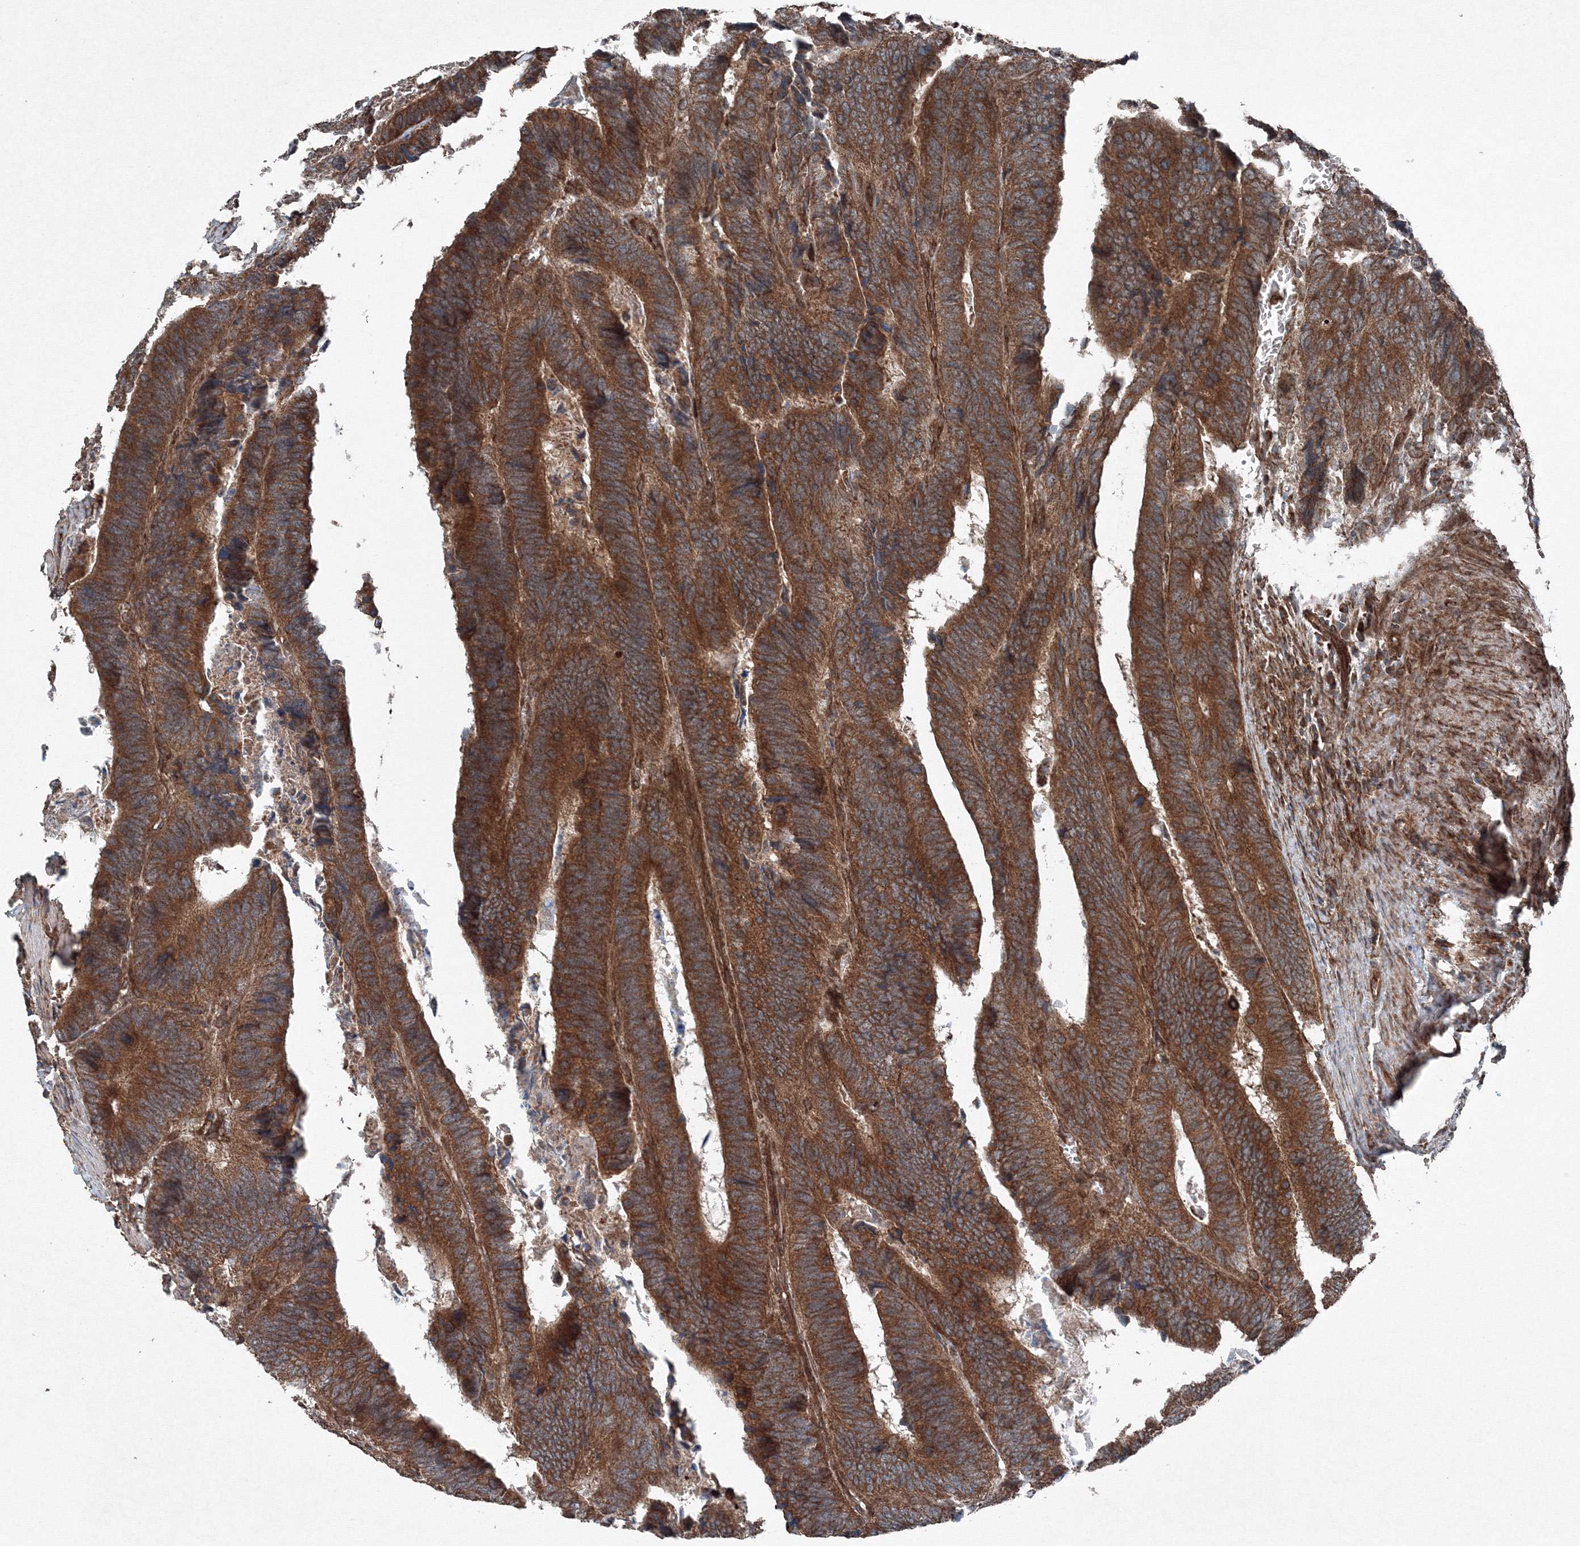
{"staining": {"intensity": "strong", "quantity": ">75%", "location": "cytoplasmic/membranous"}, "tissue": "colorectal cancer", "cell_type": "Tumor cells", "image_type": "cancer", "snomed": [{"axis": "morphology", "description": "Adenocarcinoma, NOS"}, {"axis": "topography", "description": "Colon"}], "caption": "Tumor cells demonstrate high levels of strong cytoplasmic/membranous positivity in approximately >75% of cells in human adenocarcinoma (colorectal). The staining was performed using DAB (3,3'-diaminobenzidine) to visualize the protein expression in brown, while the nuclei were stained in blue with hematoxylin (Magnification: 20x).", "gene": "COPS7B", "patient": {"sex": "male", "age": 72}}